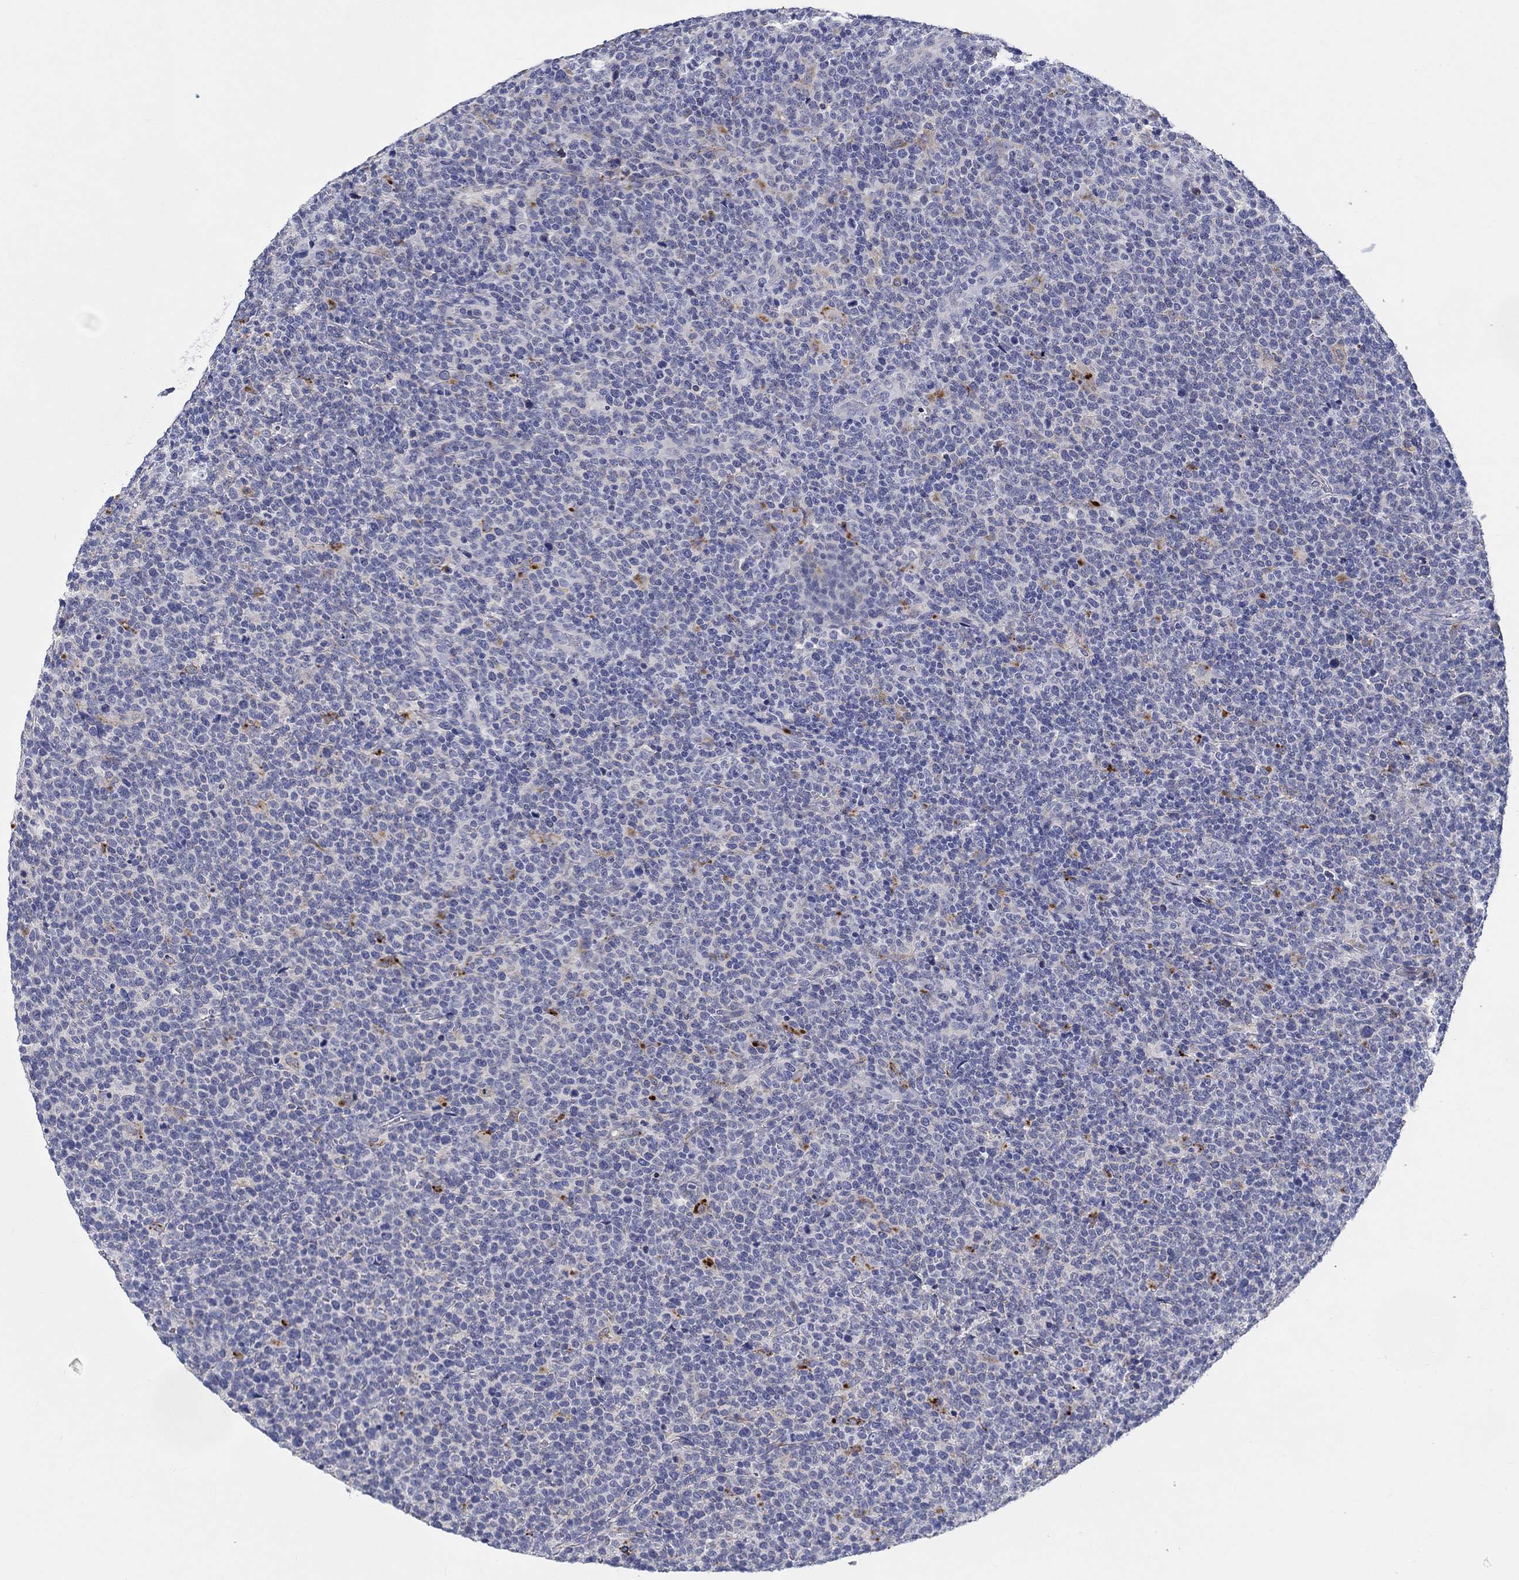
{"staining": {"intensity": "negative", "quantity": "none", "location": "none"}, "tissue": "lymphoma", "cell_type": "Tumor cells", "image_type": "cancer", "snomed": [{"axis": "morphology", "description": "Malignant lymphoma, non-Hodgkin's type, High grade"}, {"axis": "topography", "description": "Lymph node"}], "caption": "Immunohistochemical staining of human lymphoma reveals no significant expression in tumor cells. (Immunohistochemistry, brightfield microscopy, high magnification).", "gene": "RAP1GAP", "patient": {"sex": "male", "age": 61}}